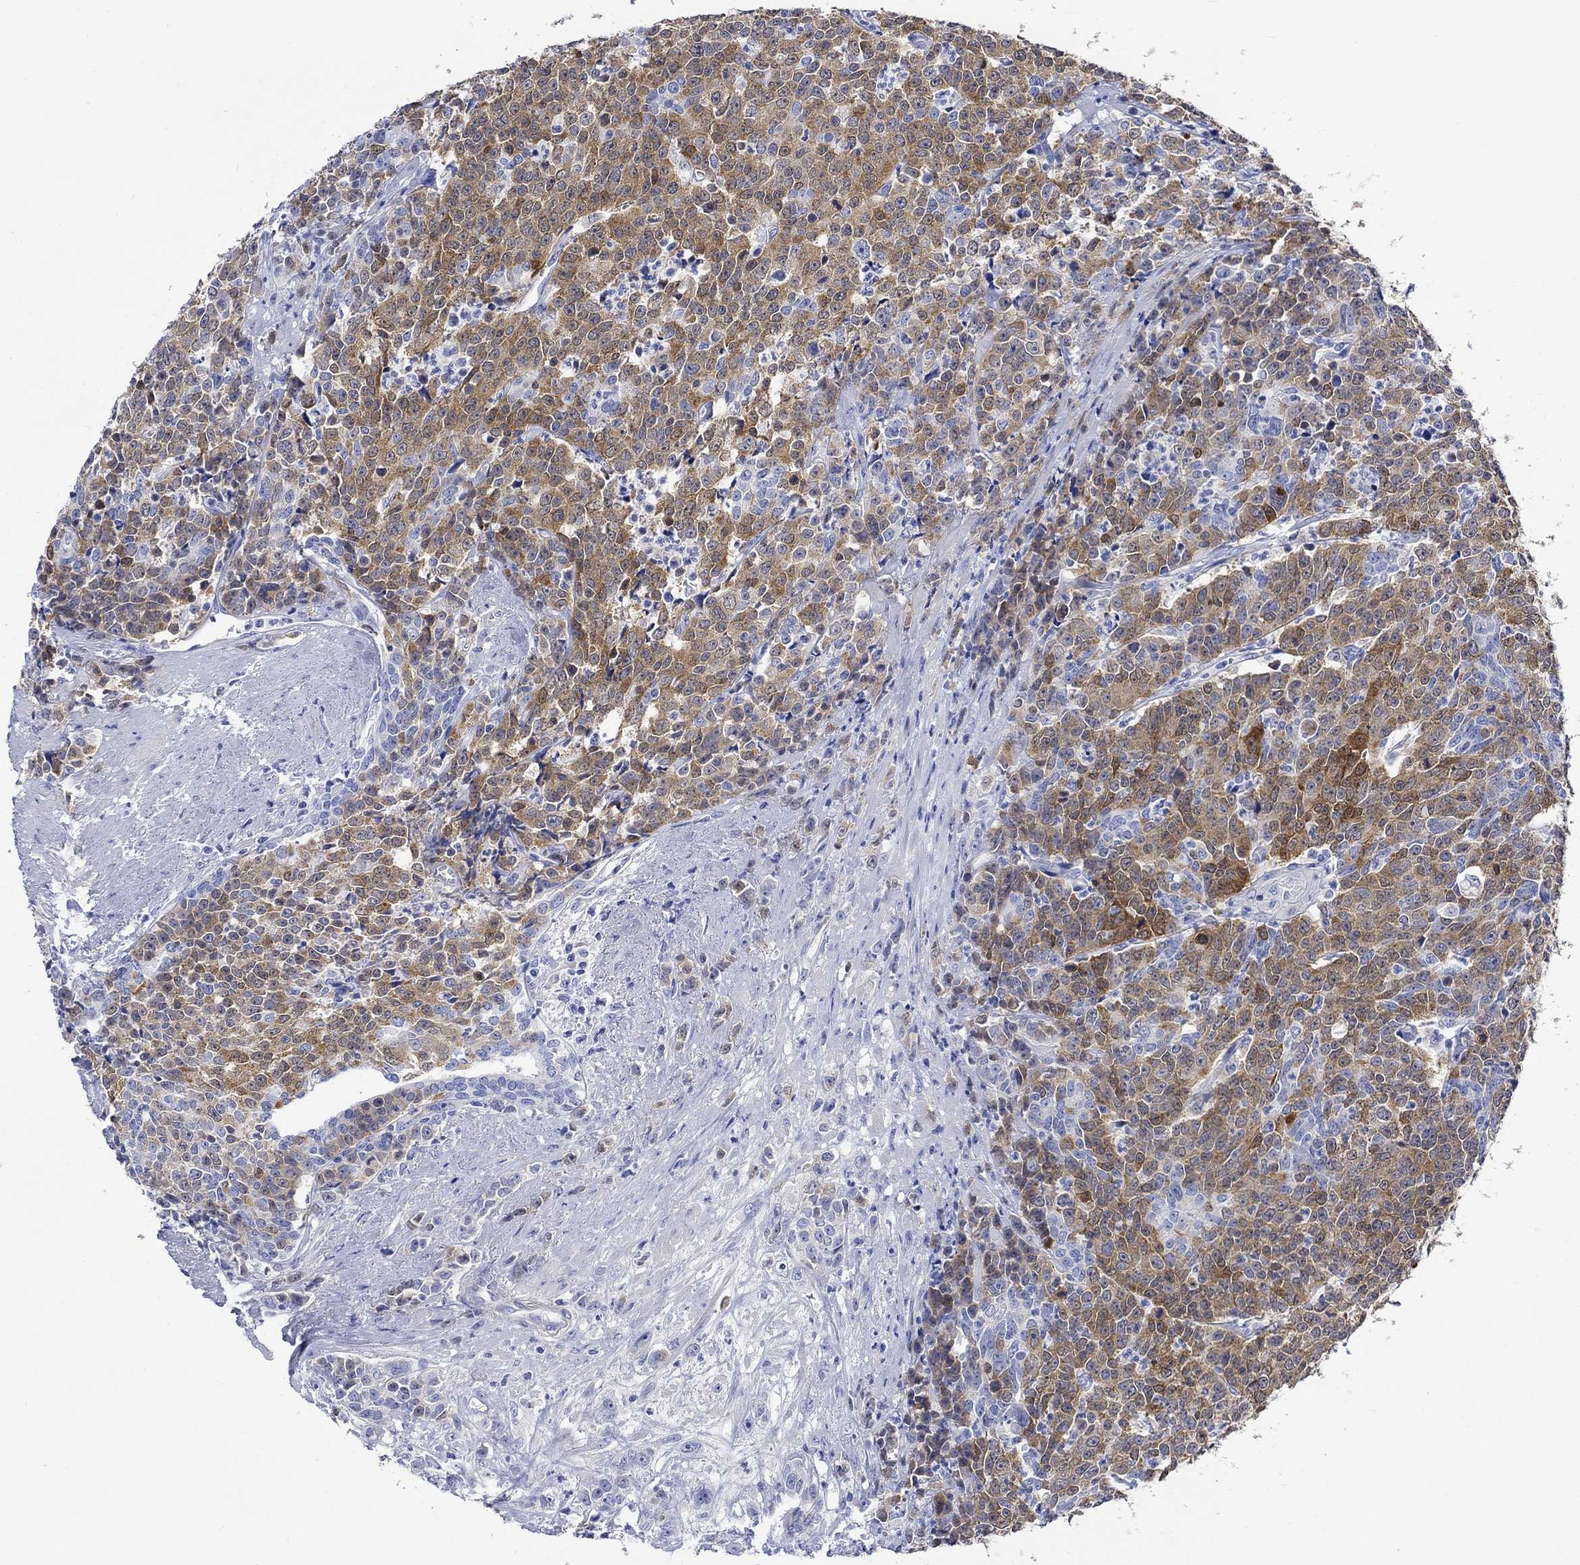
{"staining": {"intensity": "strong", "quantity": "25%-75%", "location": "cytoplasmic/membranous"}, "tissue": "prostate cancer", "cell_type": "Tumor cells", "image_type": "cancer", "snomed": [{"axis": "morphology", "description": "Adenocarcinoma, NOS"}, {"axis": "topography", "description": "Prostate"}], "caption": "Immunohistochemical staining of prostate cancer (adenocarcinoma) demonstrates high levels of strong cytoplasmic/membranous expression in approximately 25%-75% of tumor cells.", "gene": "CPLX2", "patient": {"sex": "male", "age": 67}}